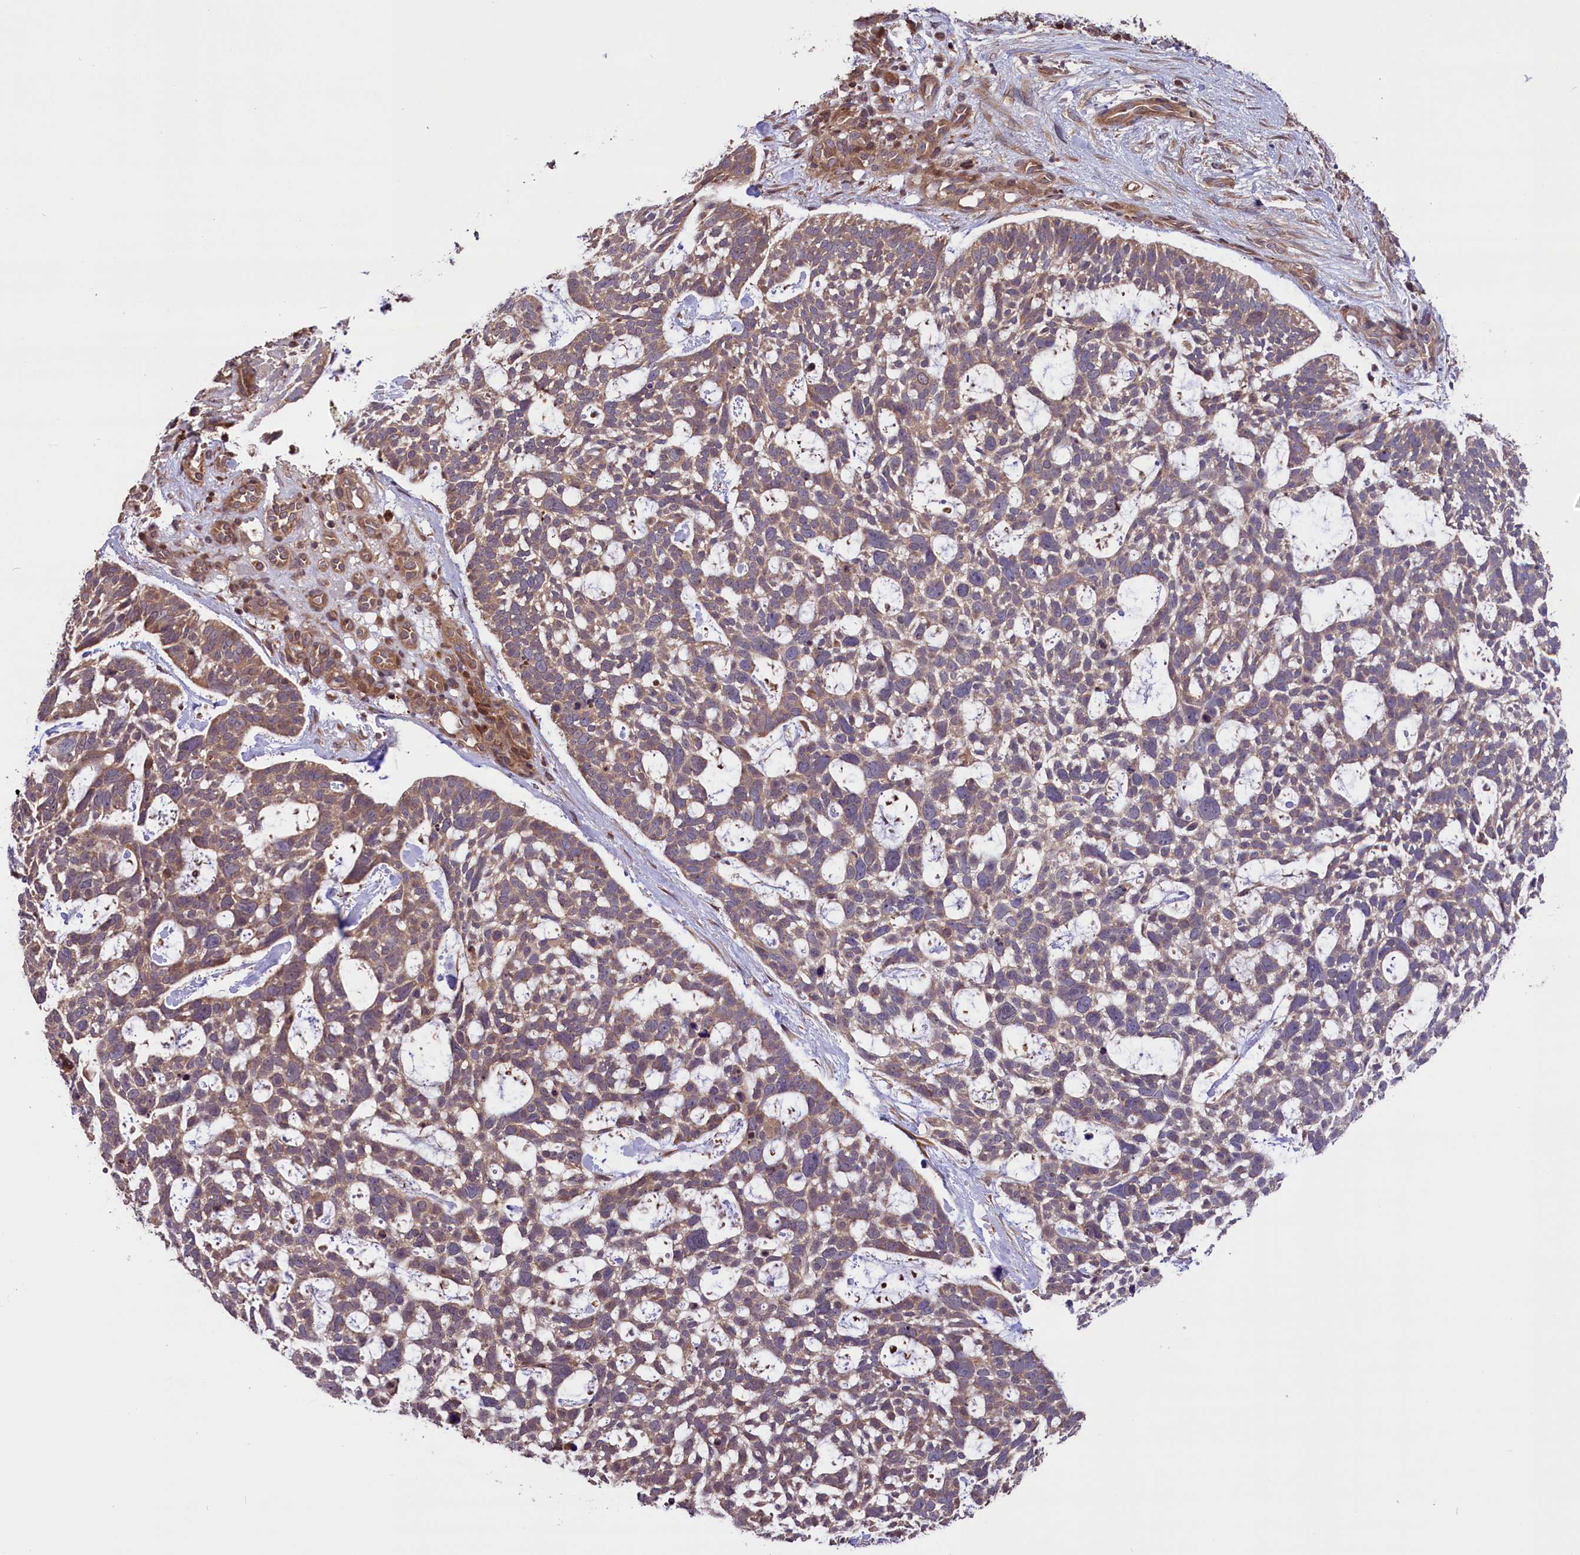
{"staining": {"intensity": "moderate", "quantity": "<25%", "location": "cytoplasmic/membranous,nuclear"}, "tissue": "skin cancer", "cell_type": "Tumor cells", "image_type": "cancer", "snomed": [{"axis": "morphology", "description": "Basal cell carcinoma"}, {"axis": "topography", "description": "Skin"}], "caption": "The photomicrograph demonstrates a brown stain indicating the presence of a protein in the cytoplasmic/membranous and nuclear of tumor cells in skin cancer (basal cell carcinoma).", "gene": "RIC8A", "patient": {"sex": "male", "age": 88}}